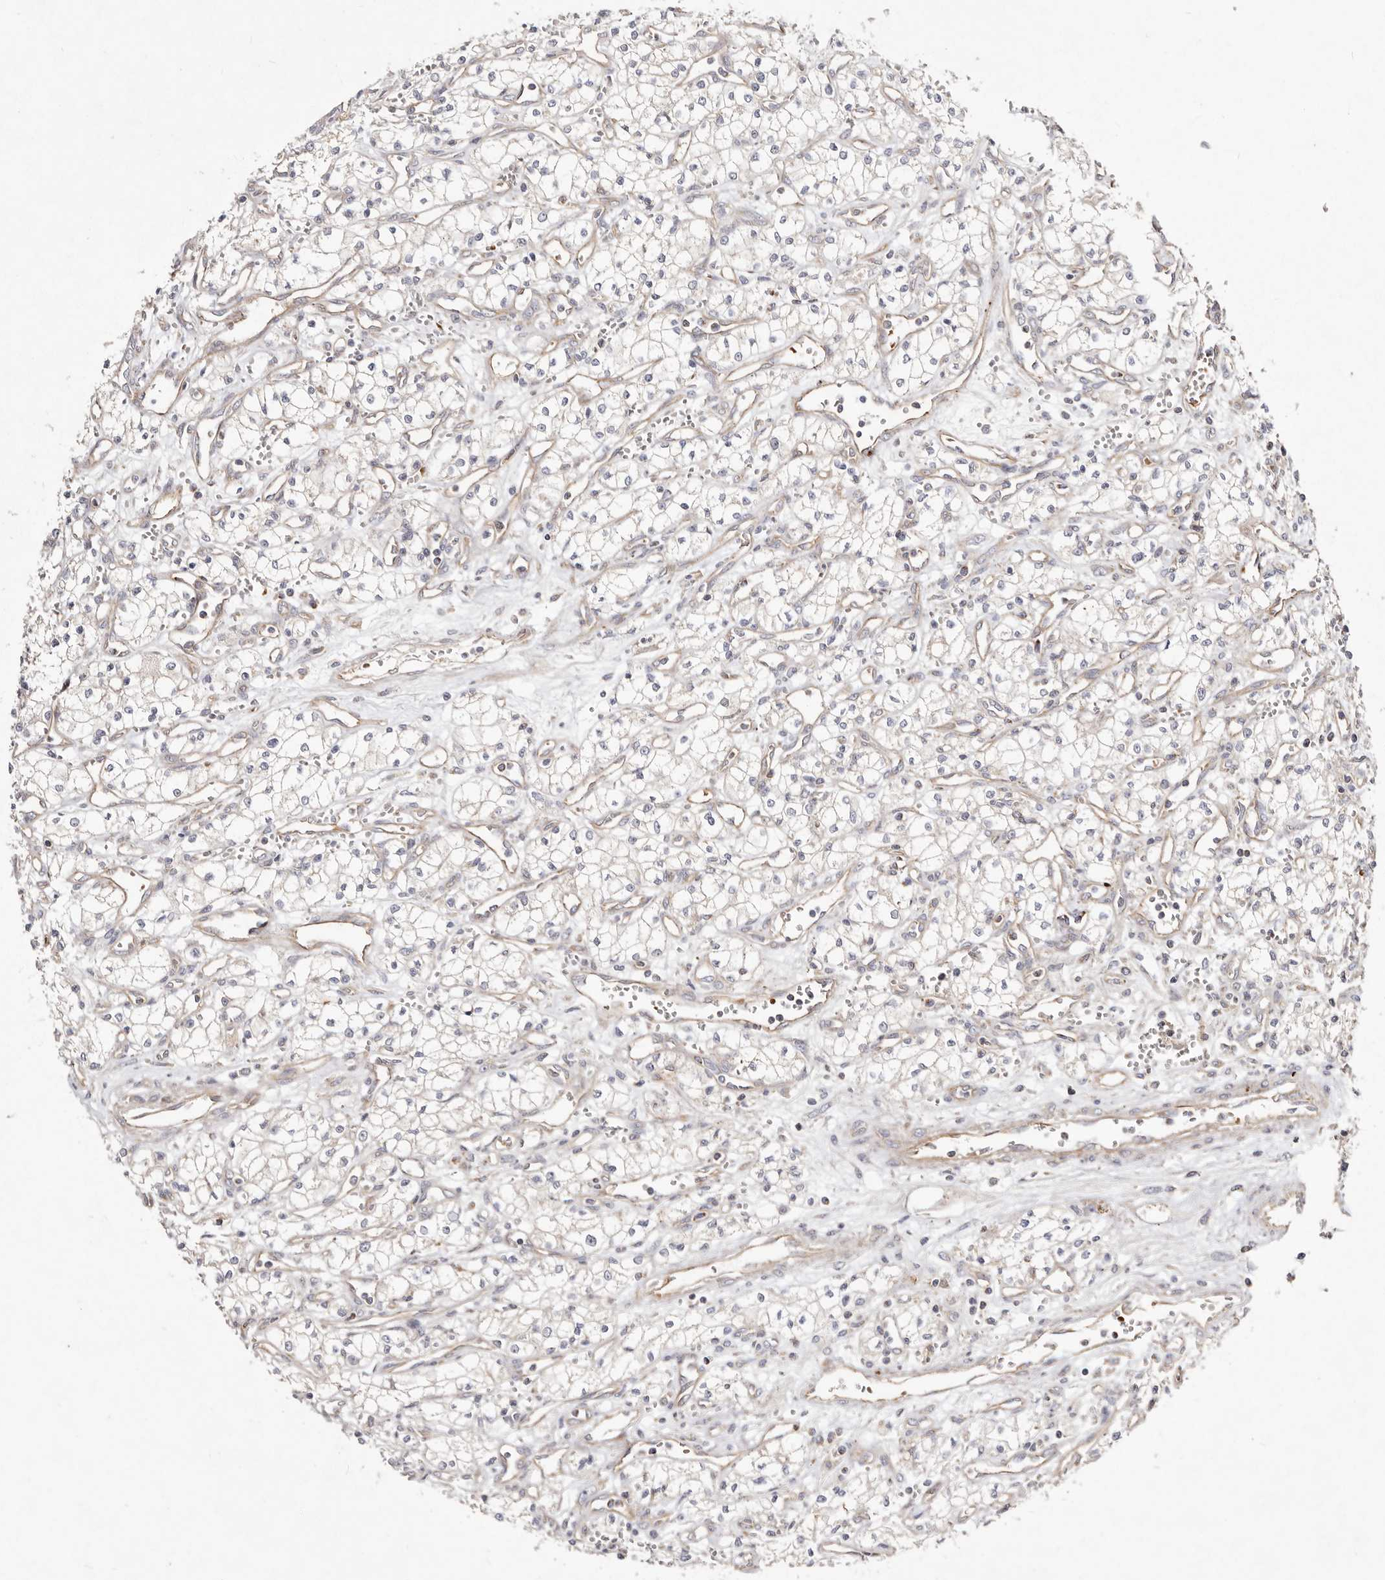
{"staining": {"intensity": "negative", "quantity": "none", "location": "none"}, "tissue": "renal cancer", "cell_type": "Tumor cells", "image_type": "cancer", "snomed": [{"axis": "morphology", "description": "Adenocarcinoma, NOS"}, {"axis": "topography", "description": "Kidney"}], "caption": "Renal cancer (adenocarcinoma) stained for a protein using IHC shows no positivity tumor cells.", "gene": "SLC25A20", "patient": {"sex": "male", "age": 59}}